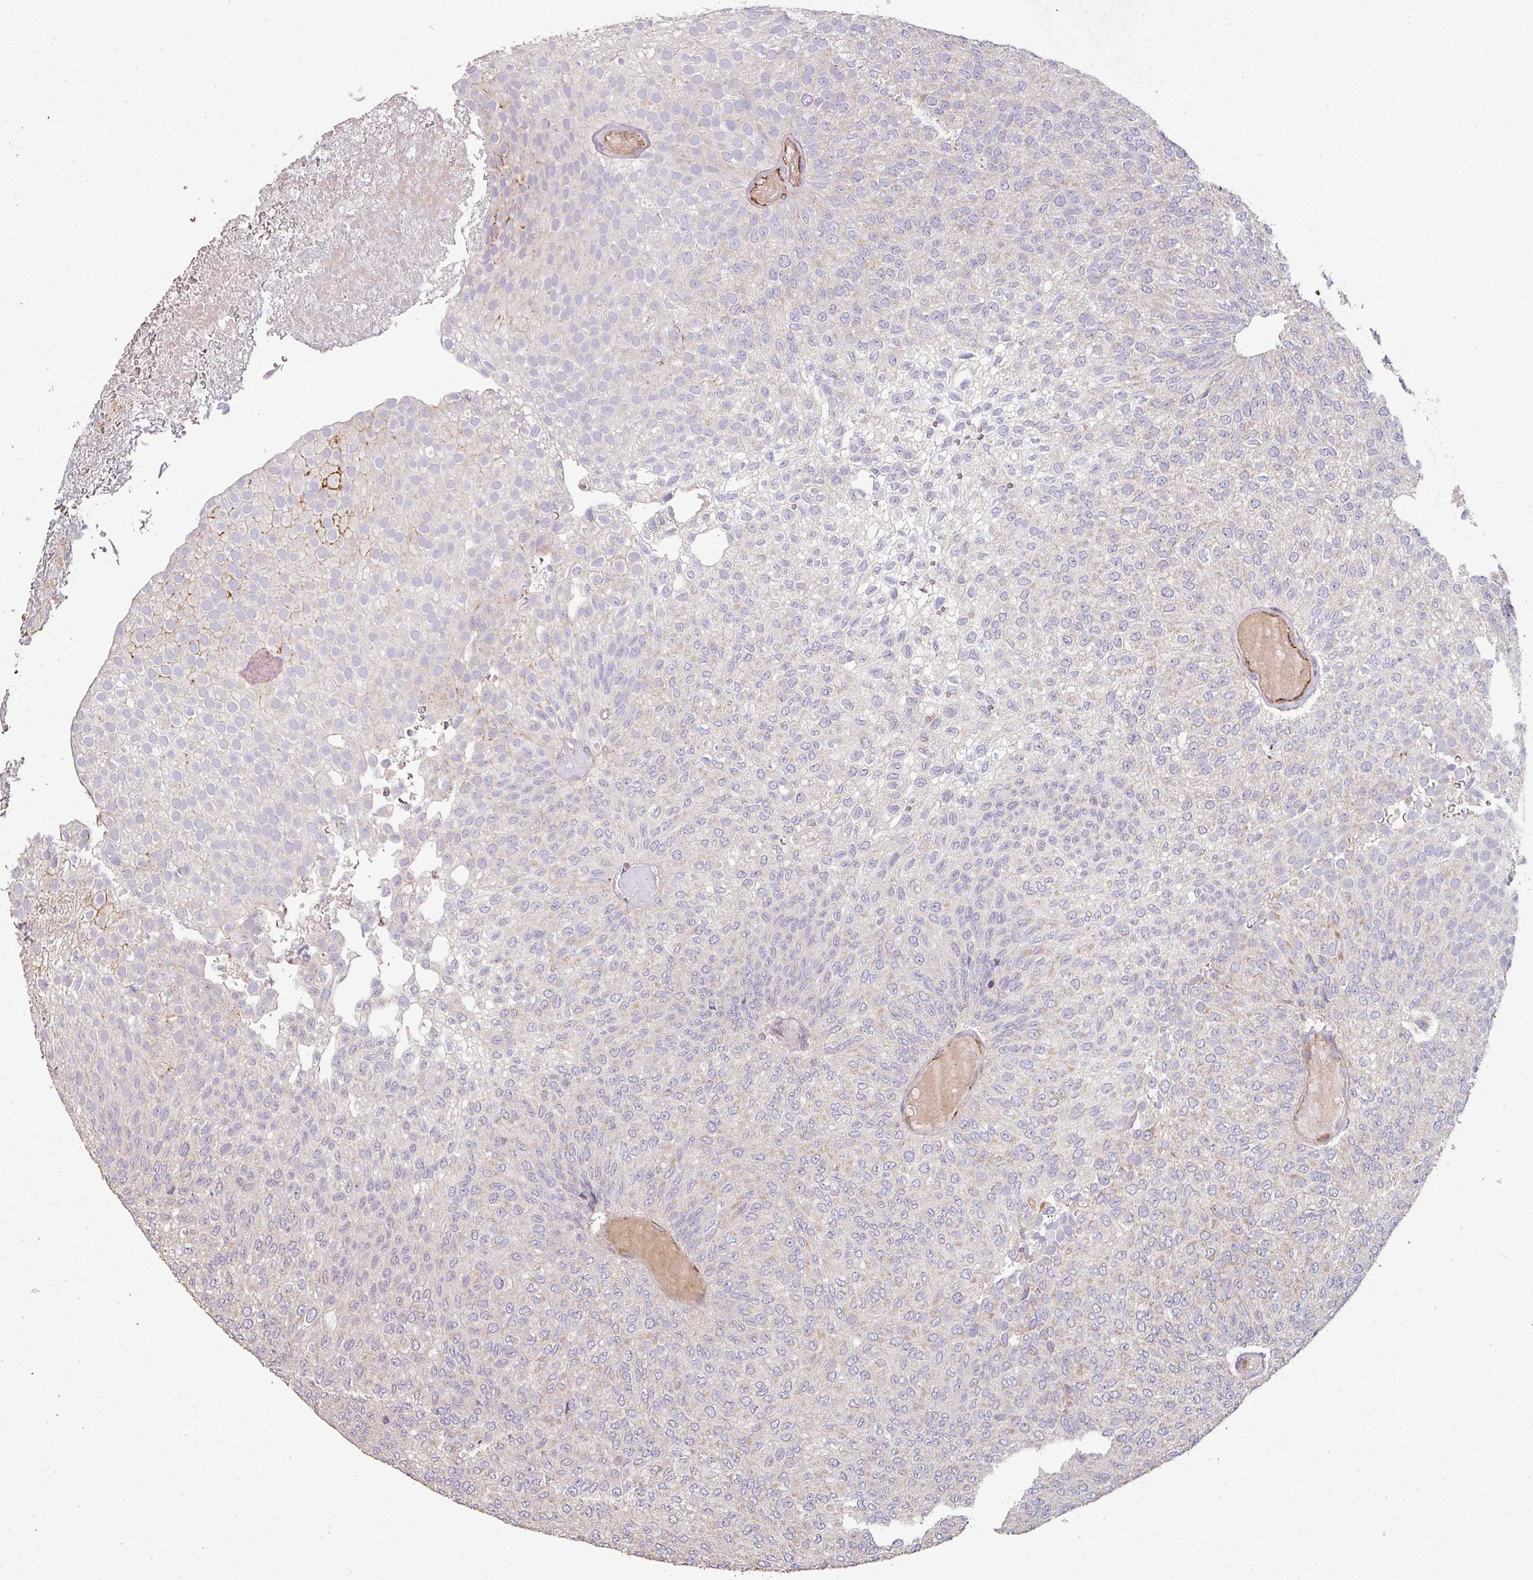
{"staining": {"intensity": "negative", "quantity": "none", "location": "none"}, "tissue": "urothelial cancer", "cell_type": "Tumor cells", "image_type": "cancer", "snomed": [{"axis": "morphology", "description": "Urothelial carcinoma, Low grade"}, {"axis": "topography", "description": "Urinary bladder"}], "caption": "DAB (3,3'-diaminobenzidine) immunohistochemical staining of human urothelial cancer exhibits no significant expression in tumor cells. (DAB immunohistochemistry (IHC) visualized using brightfield microscopy, high magnification).", "gene": "RPL23A", "patient": {"sex": "male", "age": 78}}